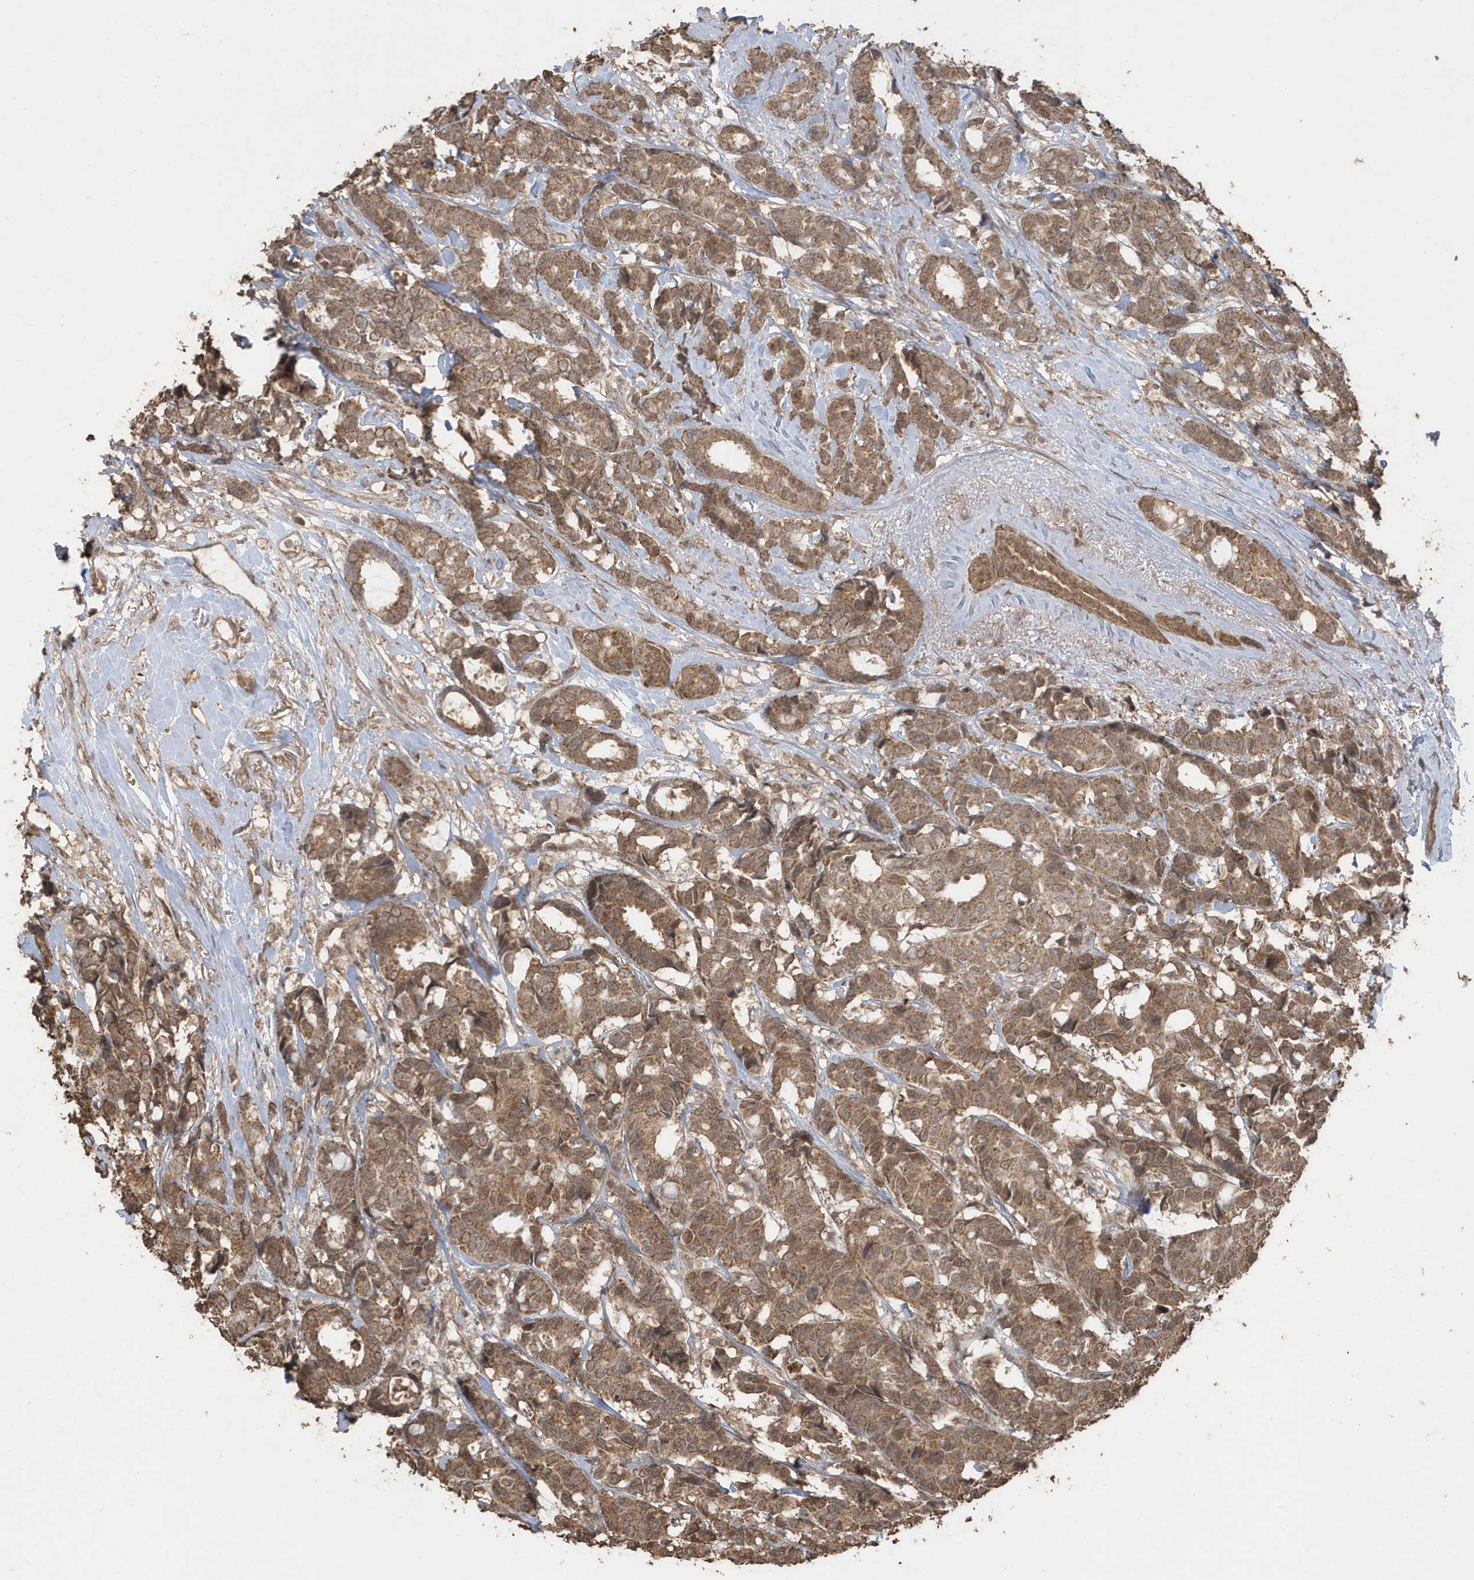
{"staining": {"intensity": "moderate", "quantity": ">75%", "location": "cytoplasmic/membranous"}, "tissue": "breast cancer", "cell_type": "Tumor cells", "image_type": "cancer", "snomed": [{"axis": "morphology", "description": "Duct carcinoma"}, {"axis": "topography", "description": "Breast"}], "caption": "Tumor cells demonstrate moderate cytoplasmic/membranous positivity in about >75% of cells in breast cancer.", "gene": "PAXBP1", "patient": {"sex": "female", "age": 87}}